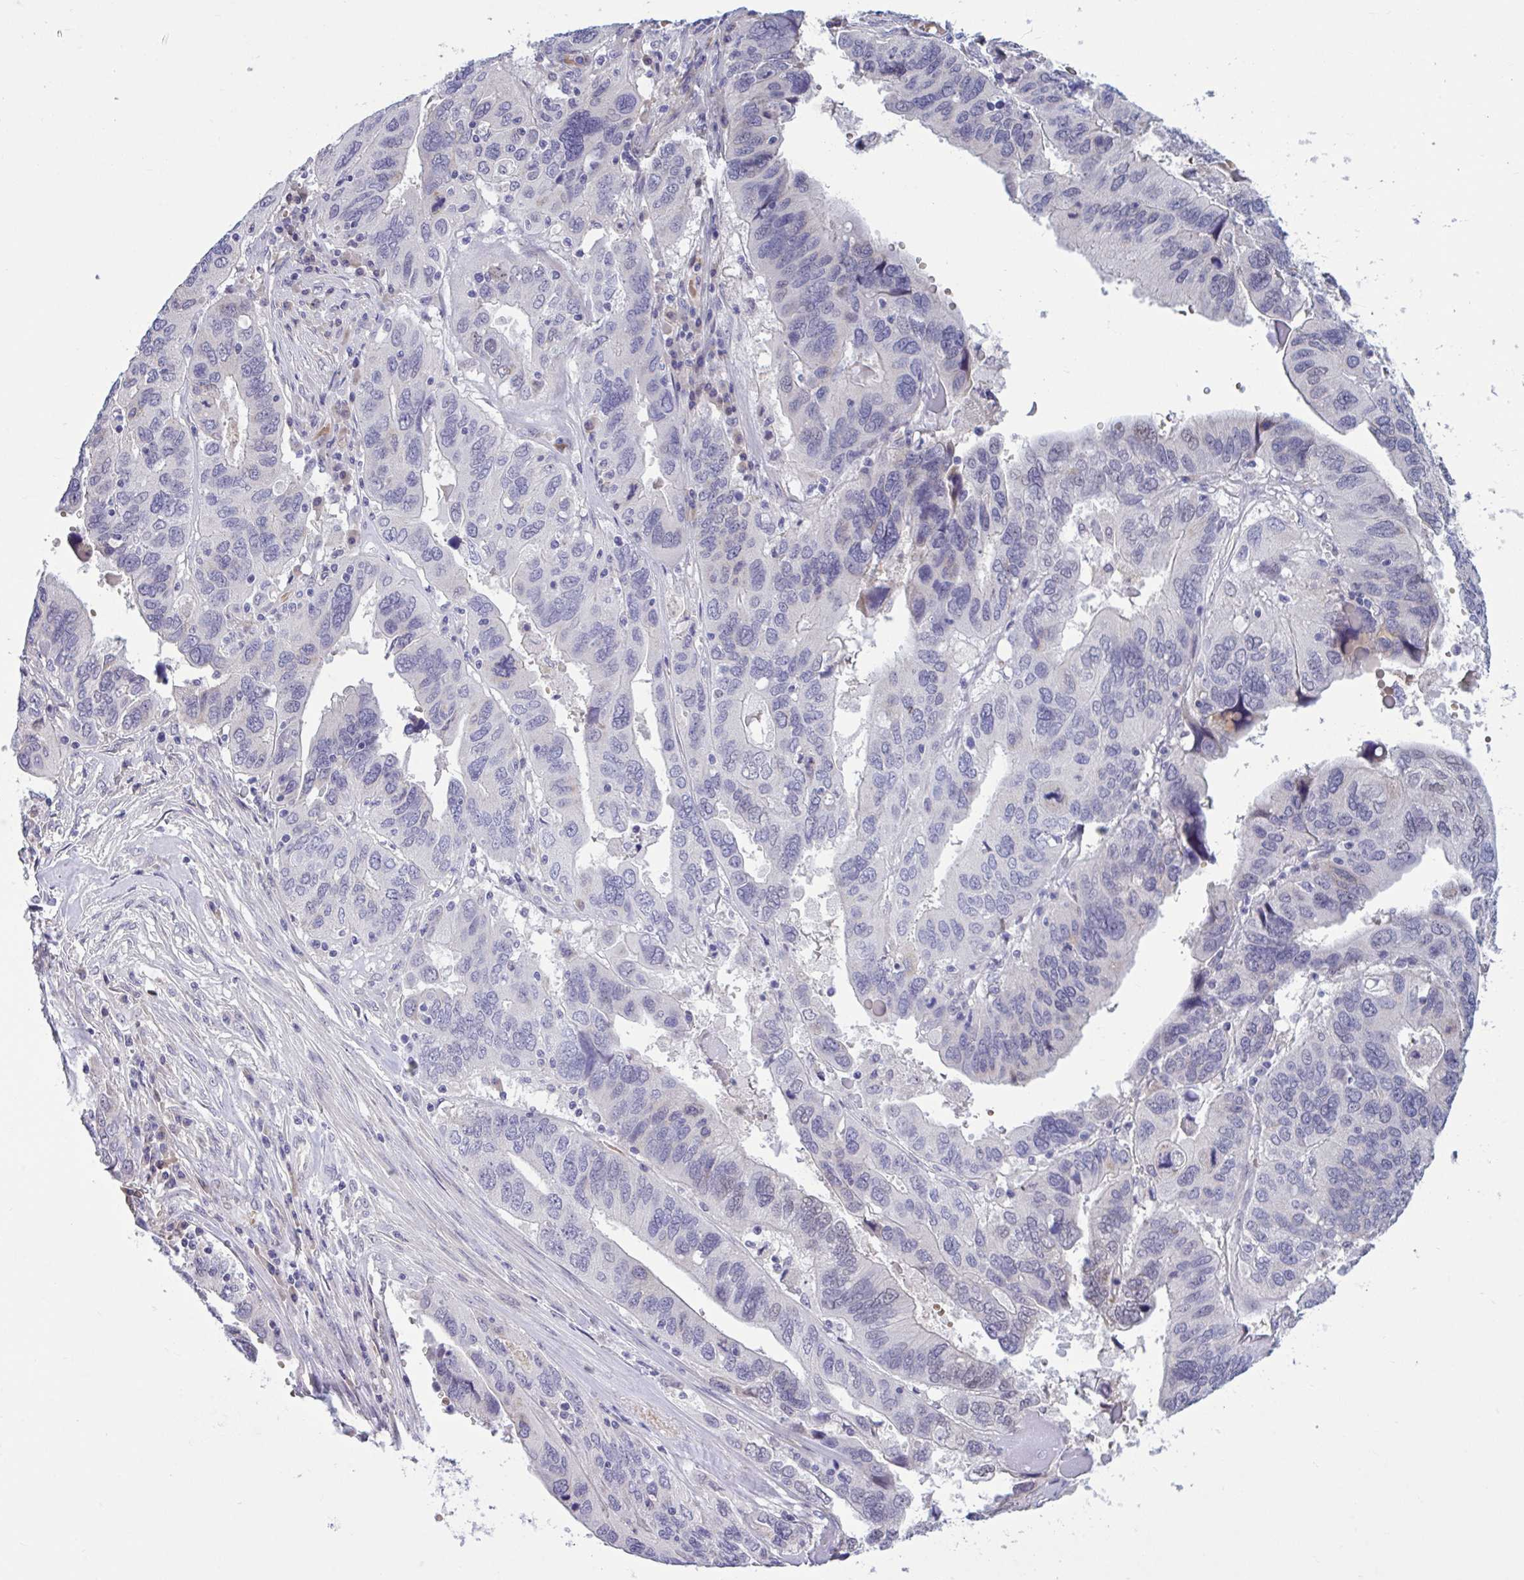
{"staining": {"intensity": "weak", "quantity": "<25%", "location": "nuclear"}, "tissue": "ovarian cancer", "cell_type": "Tumor cells", "image_type": "cancer", "snomed": [{"axis": "morphology", "description": "Cystadenocarcinoma, serous, NOS"}, {"axis": "topography", "description": "Ovary"}], "caption": "Immunohistochemistry micrograph of neoplastic tissue: ovarian serous cystadenocarcinoma stained with DAB (3,3'-diaminobenzidine) demonstrates no significant protein positivity in tumor cells. The staining is performed using DAB (3,3'-diaminobenzidine) brown chromogen with nuclei counter-stained in using hematoxylin.", "gene": "CNGB3", "patient": {"sex": "female", "age": 79}}